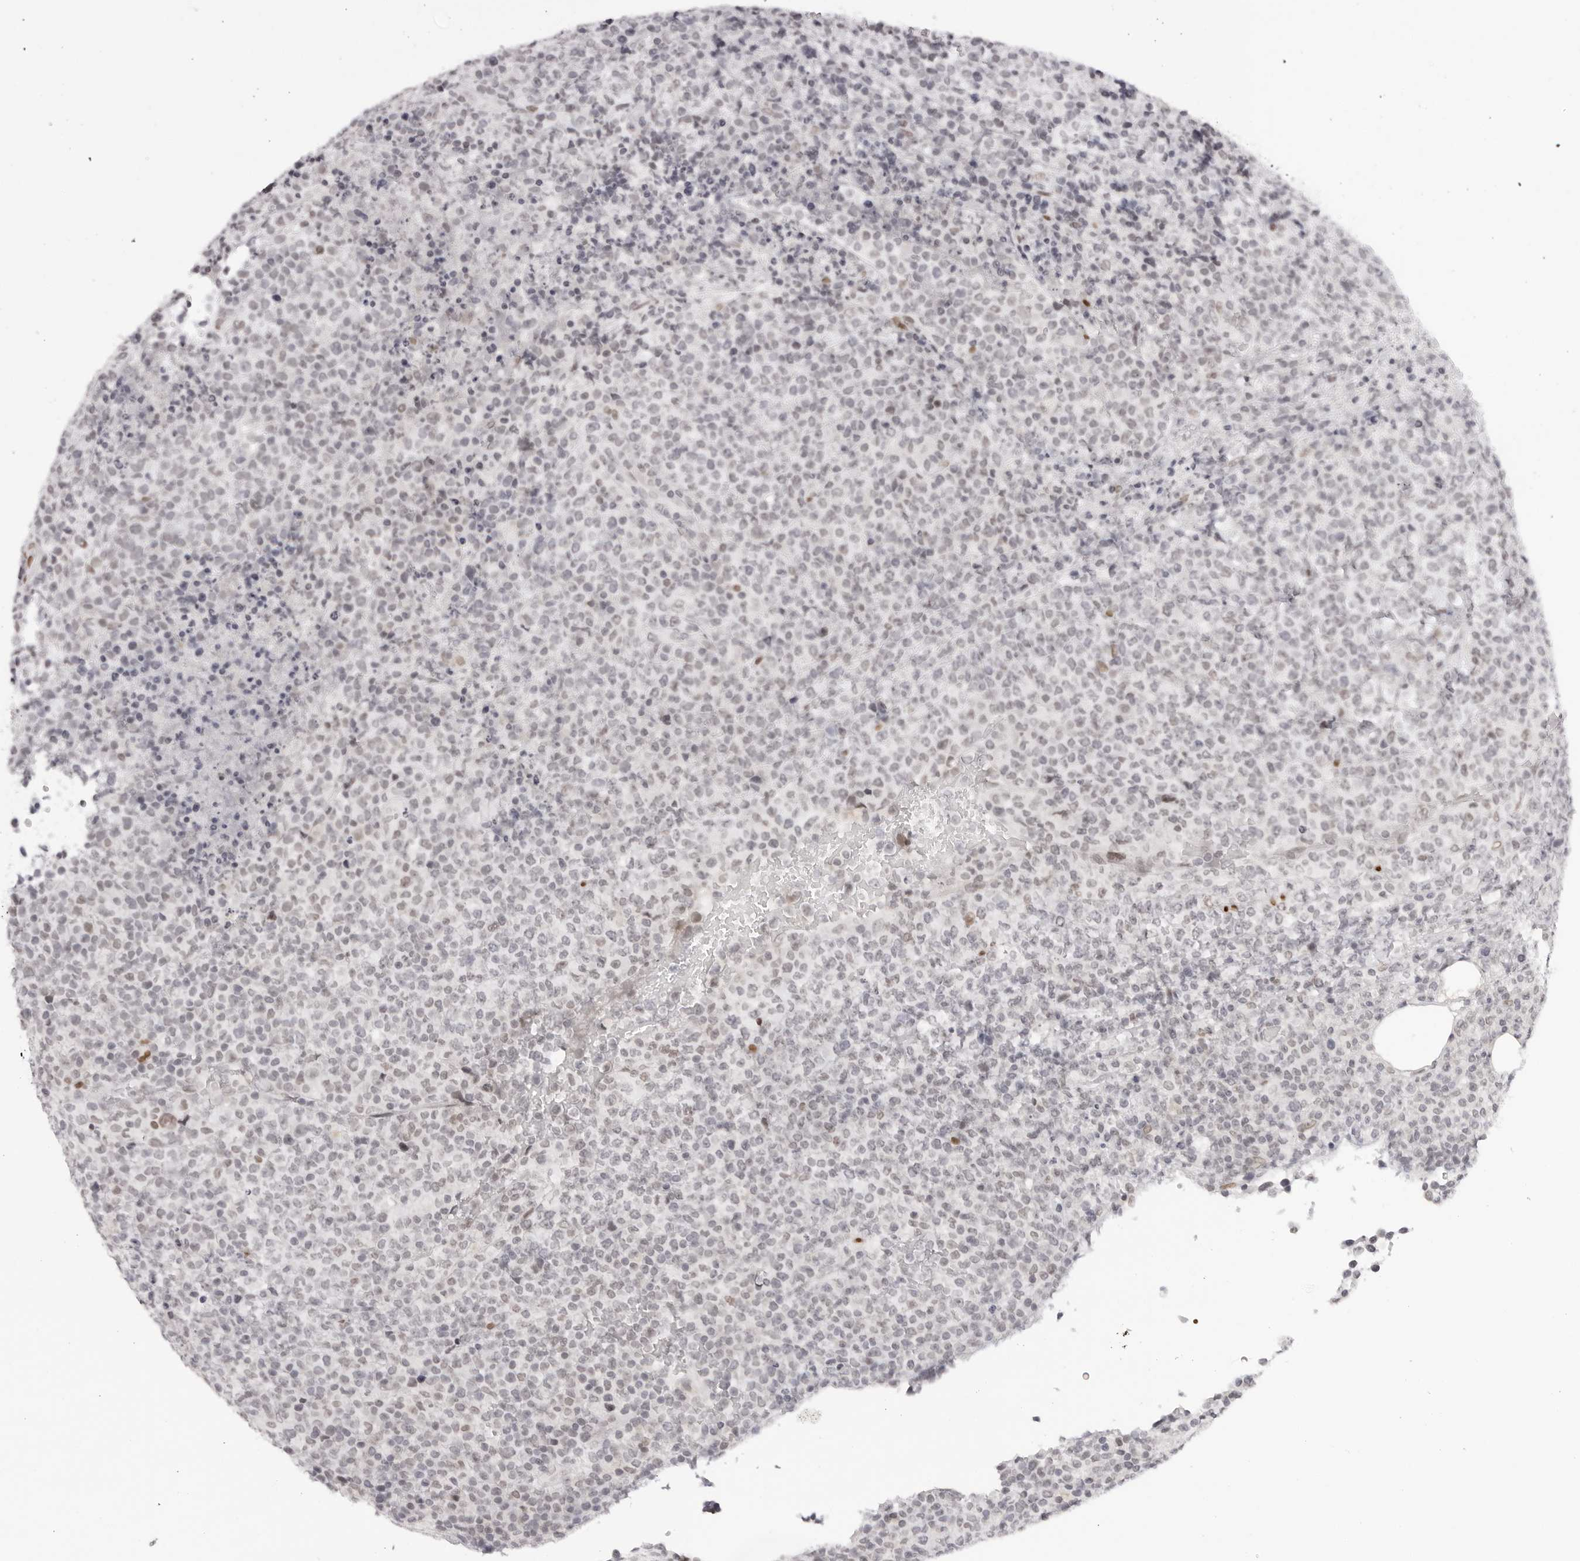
{"staining": {"intensity": "negative", "quantity": "none", "location": "none"}, "tissue": "lymphoma", "cell_type": "Tumor cells", "image_type": "cancer", "snomed": [{"axis": "morphology", "description": "Malignant lymphoma, non-Hodgkin's type, High grade"}, {"axis": "topography", "description": "Lymph node"}], "caption": "Immunohistochemistry (IHC) image of neoplastic tissue: malignant lymphoma, non-Hodgkin's type (high-grade) stained with DAB (3,3'-diaminobenzidine) demonstrates no significant protein staining in tumor cells.", "gene": "MAFK", "patient": {"sex": "male", "age": 13}}